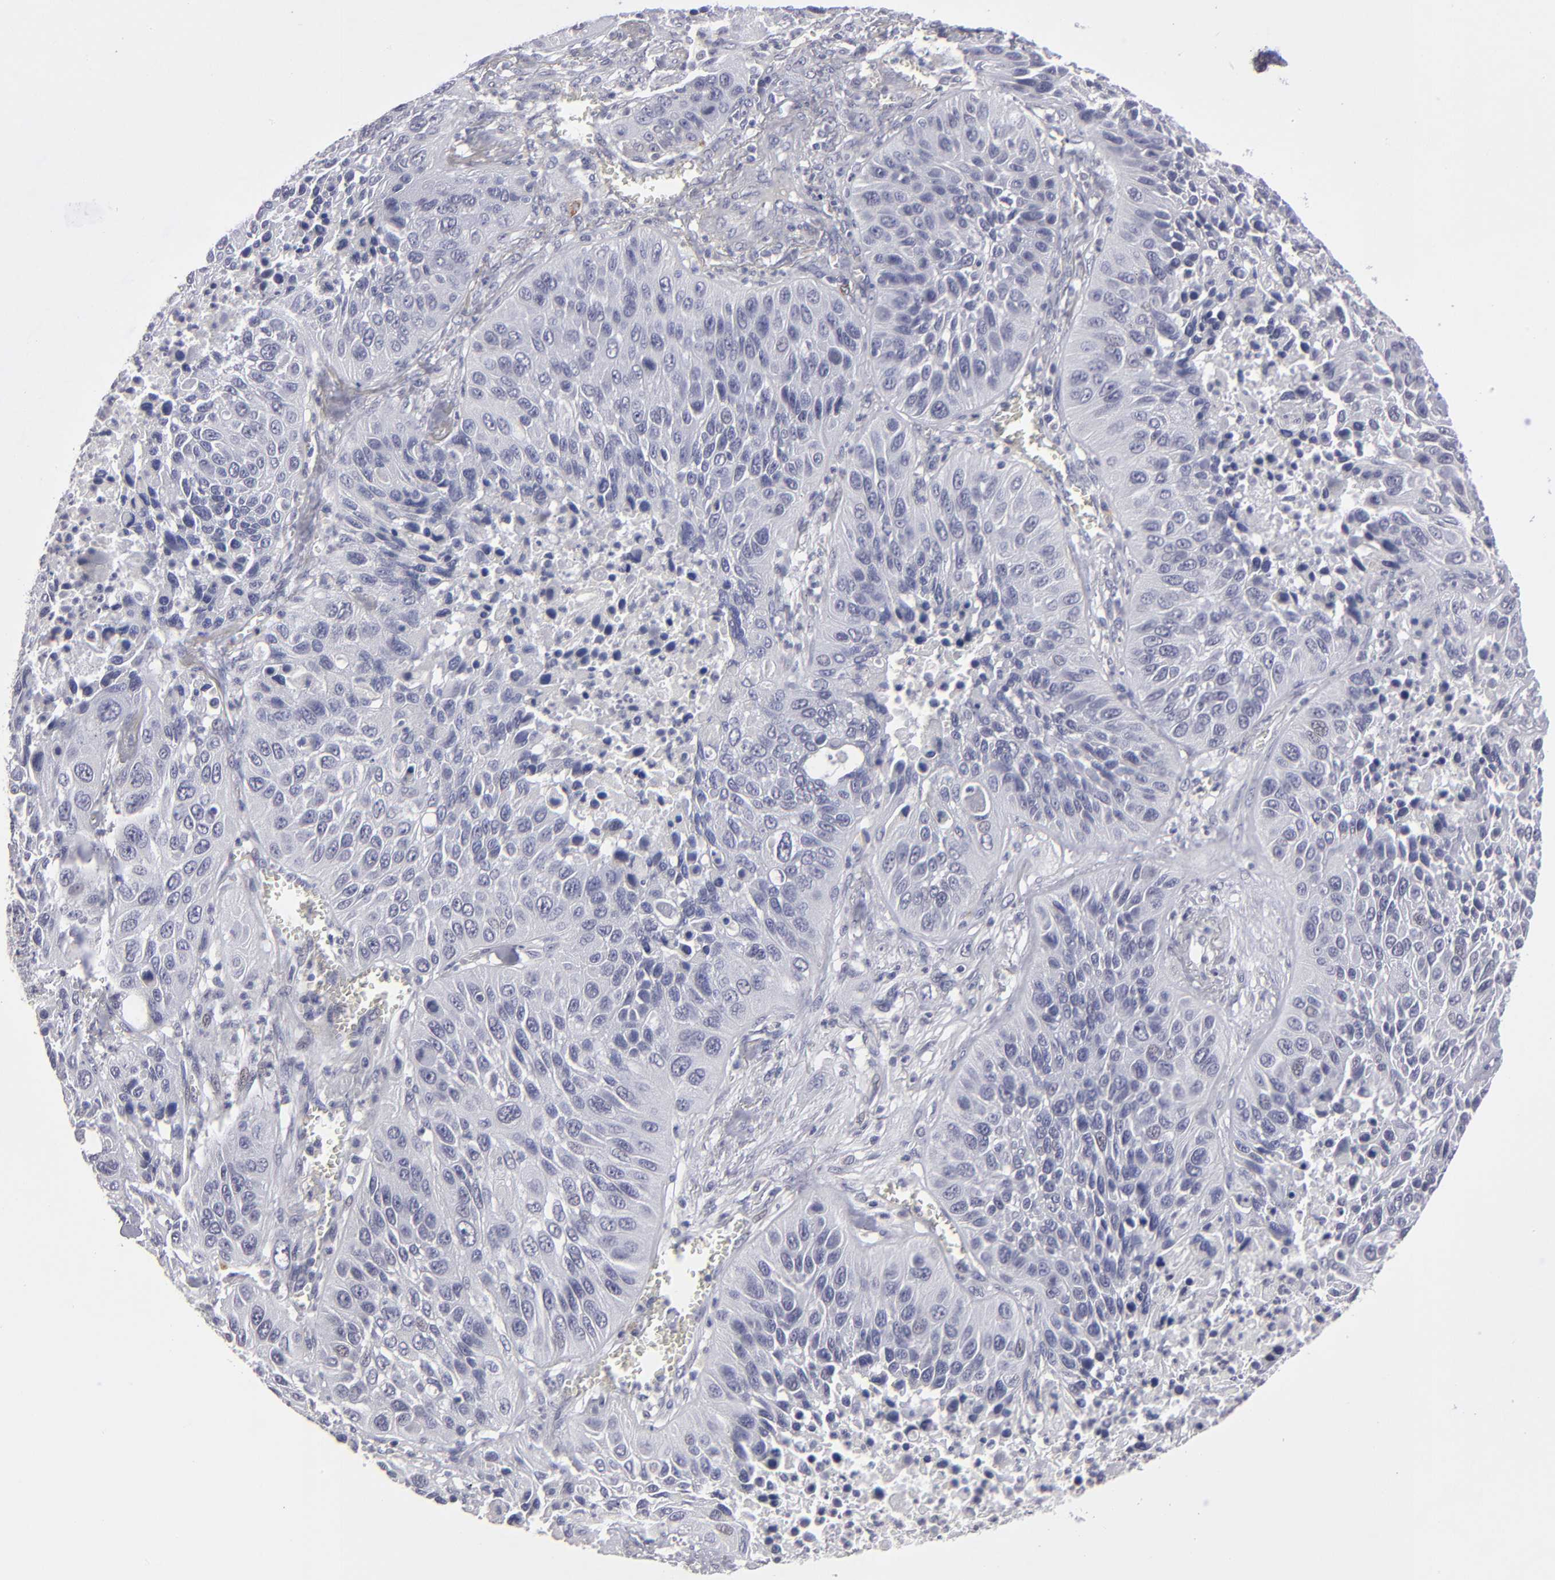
{"staining": {"intensity": "negative", "quantity": "none", "location": "none"}, "tissue": "lung cancer", "cell_type": "Tumor cells", "image_type": "cancer", "snomed": [{"axis": "morphology", "description": "Squamous cell carcinoma, NOS"}, {"axis": "topography", "description": "Lung"}], "caption": "DAB (3,3'-diaminobenzidine) immunohistochemical staining of lung squamous cell carcinoma demonstrates no significant expression in tumor cells.", "gene": "ZNF175", "patient": {"sex": "female", "age": 76}}